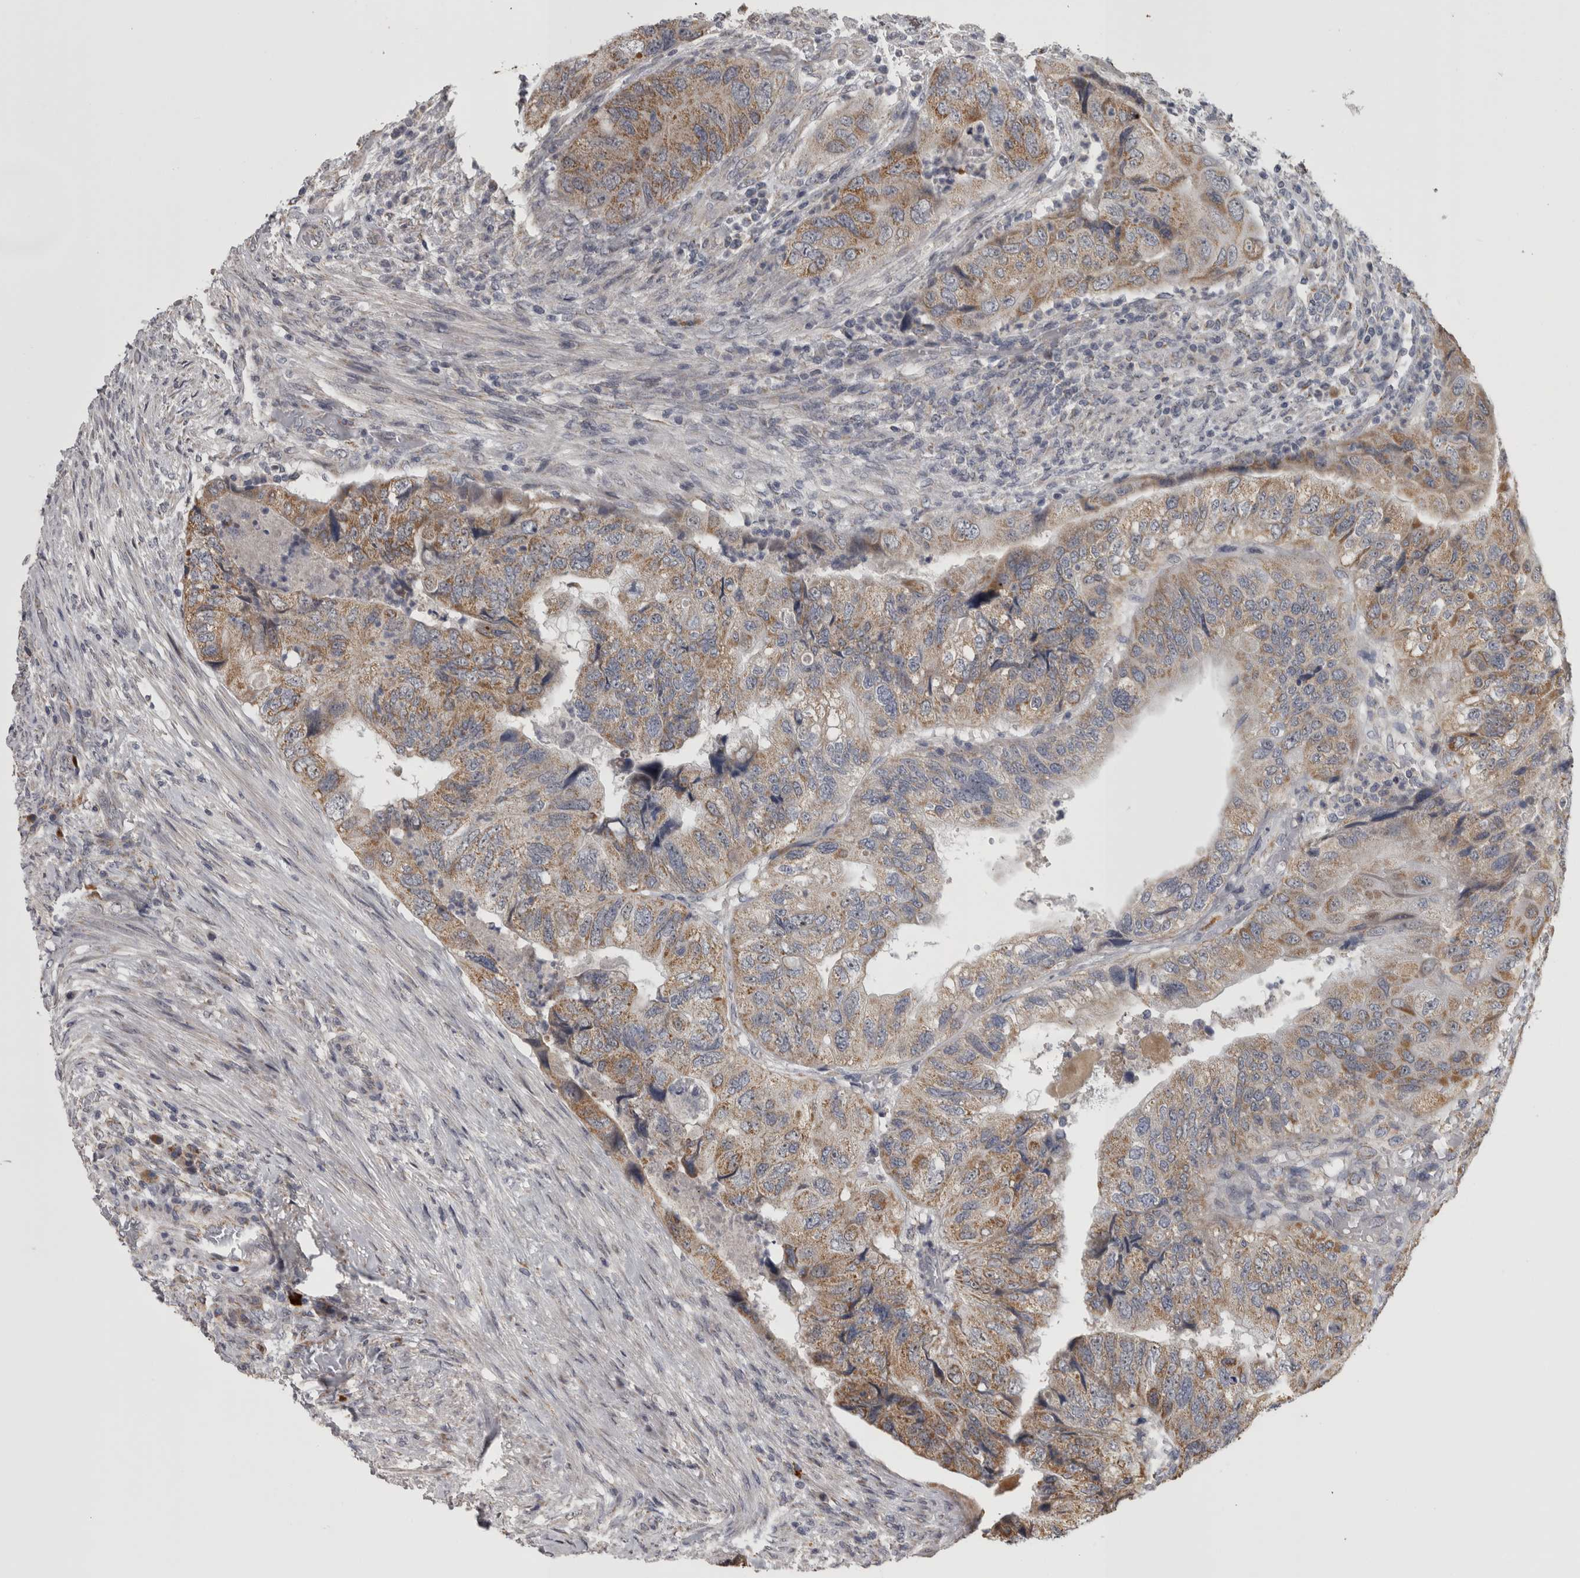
{"staining": {"intensity": "moderate", "quantity": ">75%", "location": "cytoplasmic/membranous"}, "tissue": "colorectal cancer", "cell_type": "Tumor cells", "image_type": "cancer", "snomed": [{"axis": "morphology", "description": "Adenocarcinoma, NOS"}, {"axis": "topography", "description": "Rectum"}], "caption": "Immunohistochemistry (IHC) (DAB (3,3'-diaminobenzidine)) staining of human colorectal cancer (adenocarcinoma) demonstrates moderate cytoplasmic/membranous protein positivity in approximately >75% of tumor cells.", "gene": "DBT", "patient": {"sex": "male", "age": 63}}